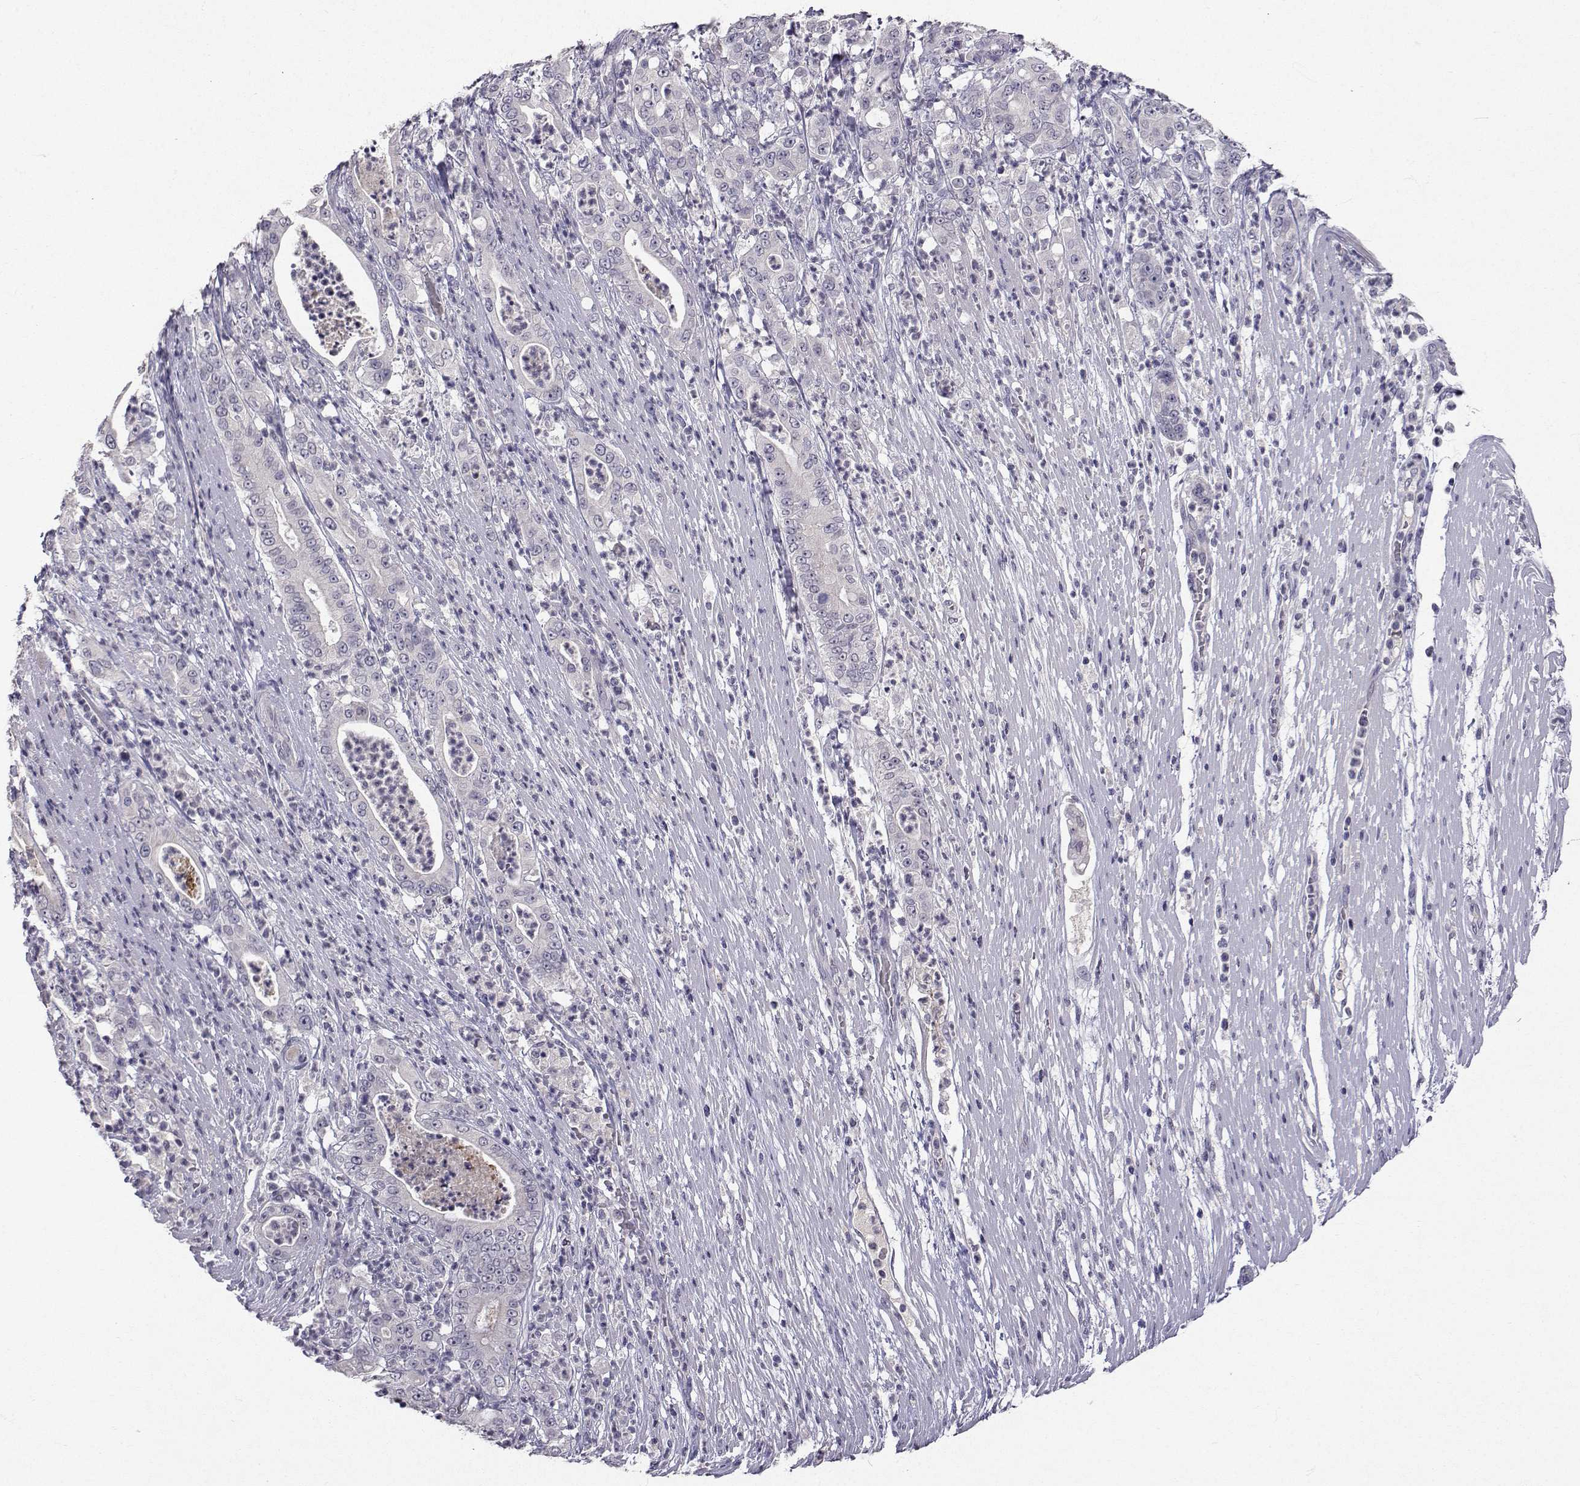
{"staining": {"intensity": "negative", "quantity": "none", "location": "none"}, "tissue": "pancreatic cancer", "cell_type": "Tumor cells", "image_type": "cancer", "snomed": [{"axis": "morphology", "description": "Adenocarcinoma, NOS"}, {"axis": "topography", "description": "Pancreas"}], "caption": "Image shows no protein positivity in tumor cells of pancreatic cancer (adenocarcinoma) tissue.", "gene": "SLC6A3", "patient": {"sex": "male", "age": 71}}